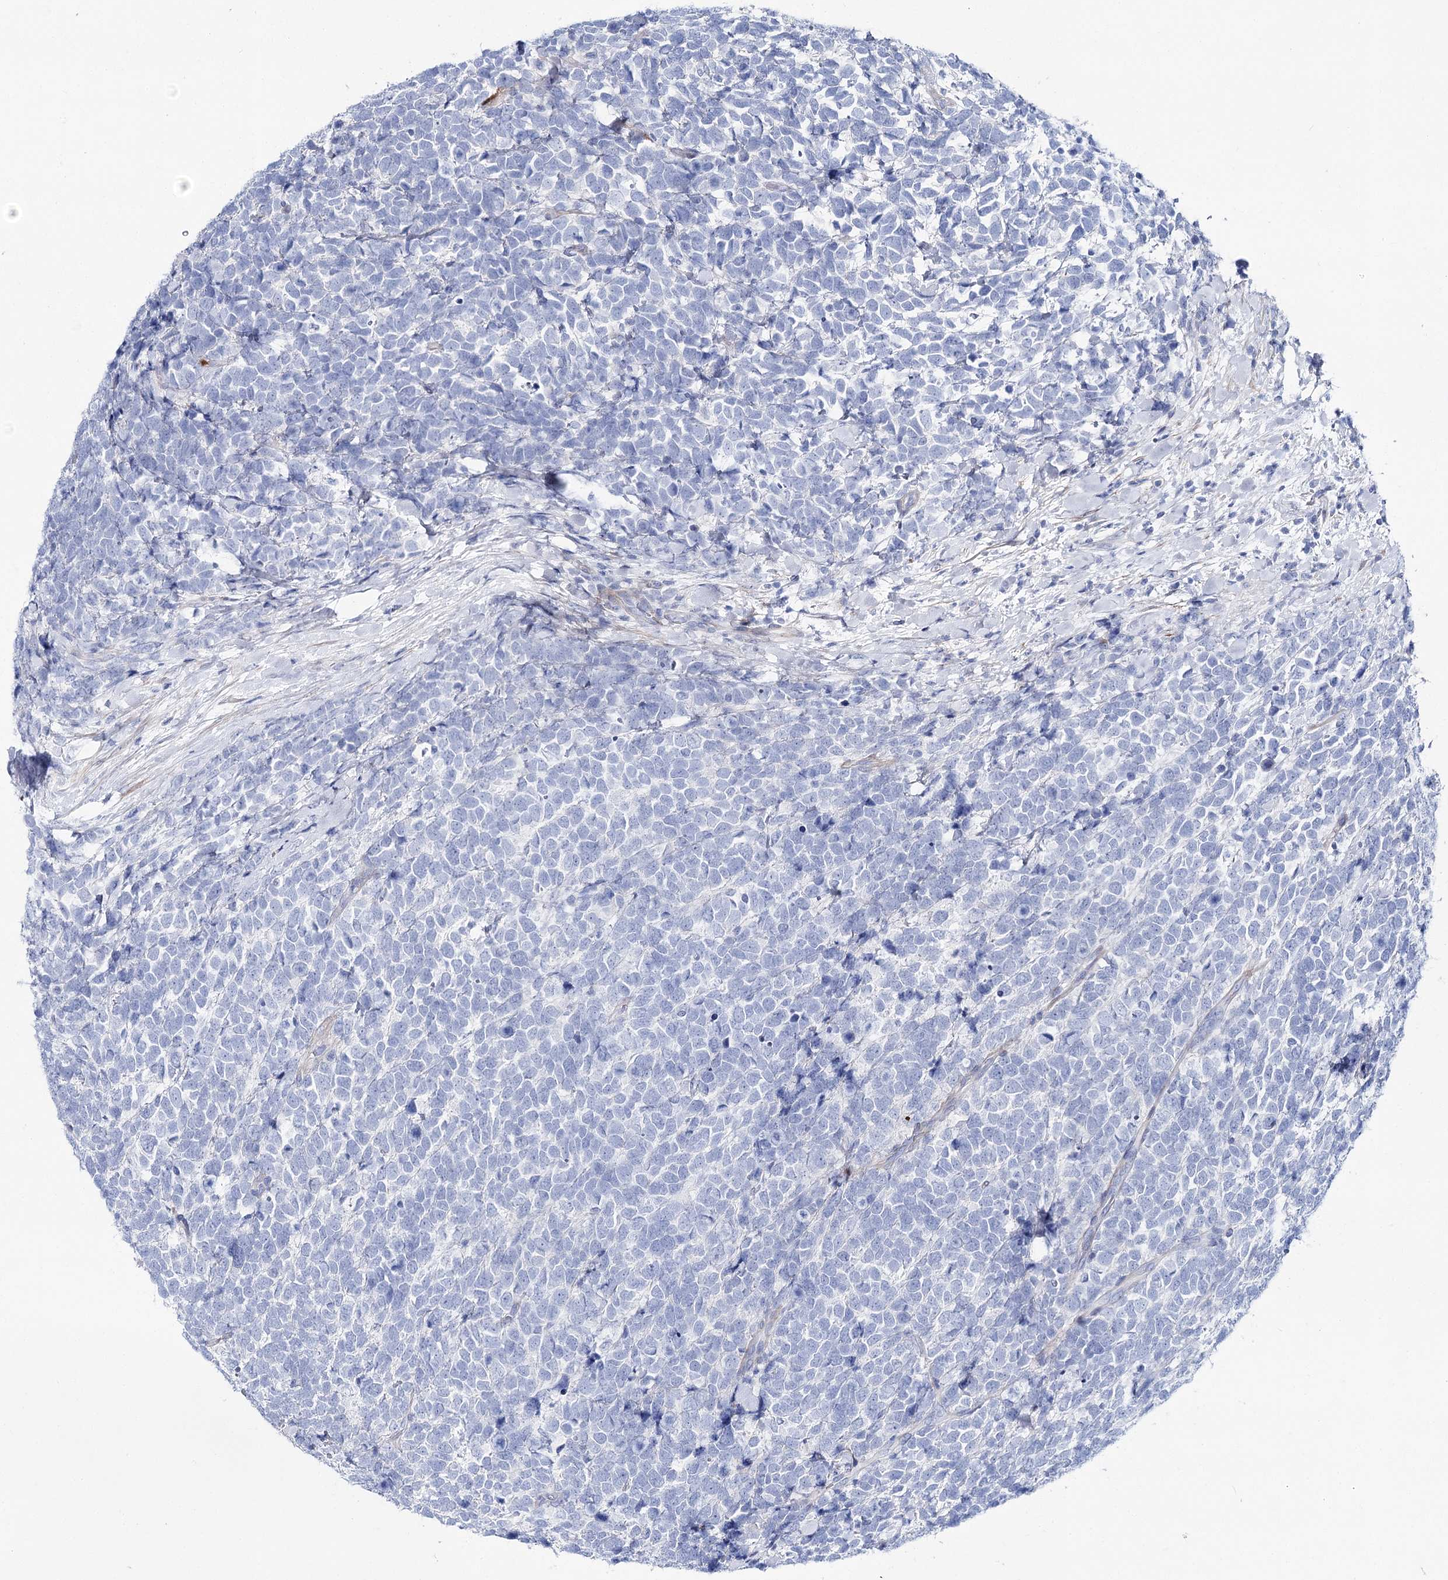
{"staining": {"intensity": "negative", "quantity": "none", "location": "none"}, "tissue": "urothelial cancer", "cell_type": "Tumor cells", "image_type": "cancer", "snomed": [{"axis": "morphology", "description": "Urothelial carcinoma, High grade"}, {"axis": "topography", "description": "Urinary bladder"}], "caption": "Protein analysis of urothelial carcinoma (high-grade) exhibits no significant positivity in tumor cells. (IHC, brightfield microscopy, high magnification).", "gene": "ANKRD23", "patient": {"sex": "female", "age": 82}}